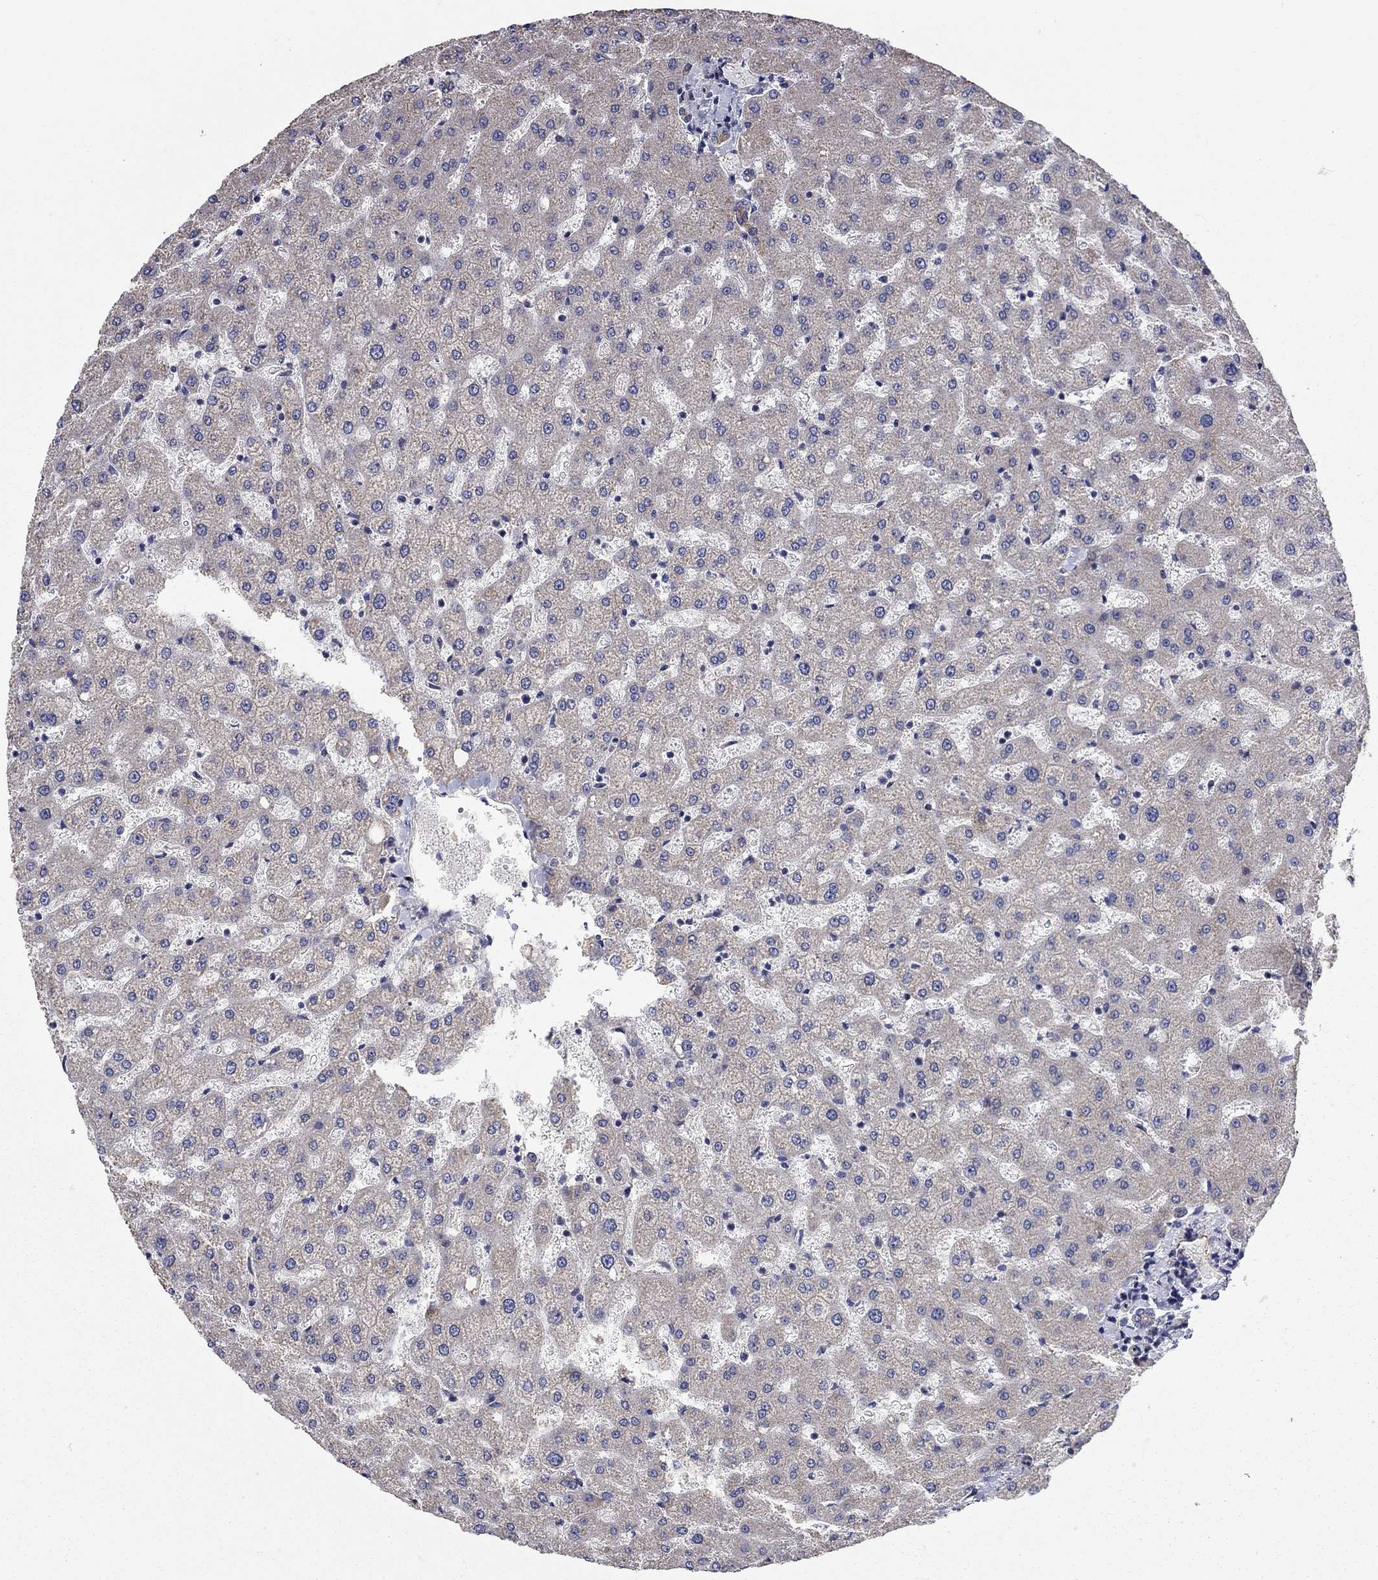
{"staining": {"intensity": "weak", "quantity": ">75%", "location": "cytoplasmic/membranous"}, "tissue": "liver", "cell_type": "Cholangiocytes", "image_type": "normal", "snomed": [{"axis": "morphology", "description": "Normal tissue, NOS"}, {"axis": "topography", "description": "Liver"}], "caption": "Protein positivity by immunohistochemistry displays weak cytoplasmic/membranous expression in approximately >75% of cholangiocytes in normal liver. The staining is performed using DAB (3,3'-diaminobenzidine) brown chromogen to label protein expression. The nuclei are counter-stained blue using hematoxylin.", "gene": "SLC7A1", "patient": {"sex": "female", "age": 50}}